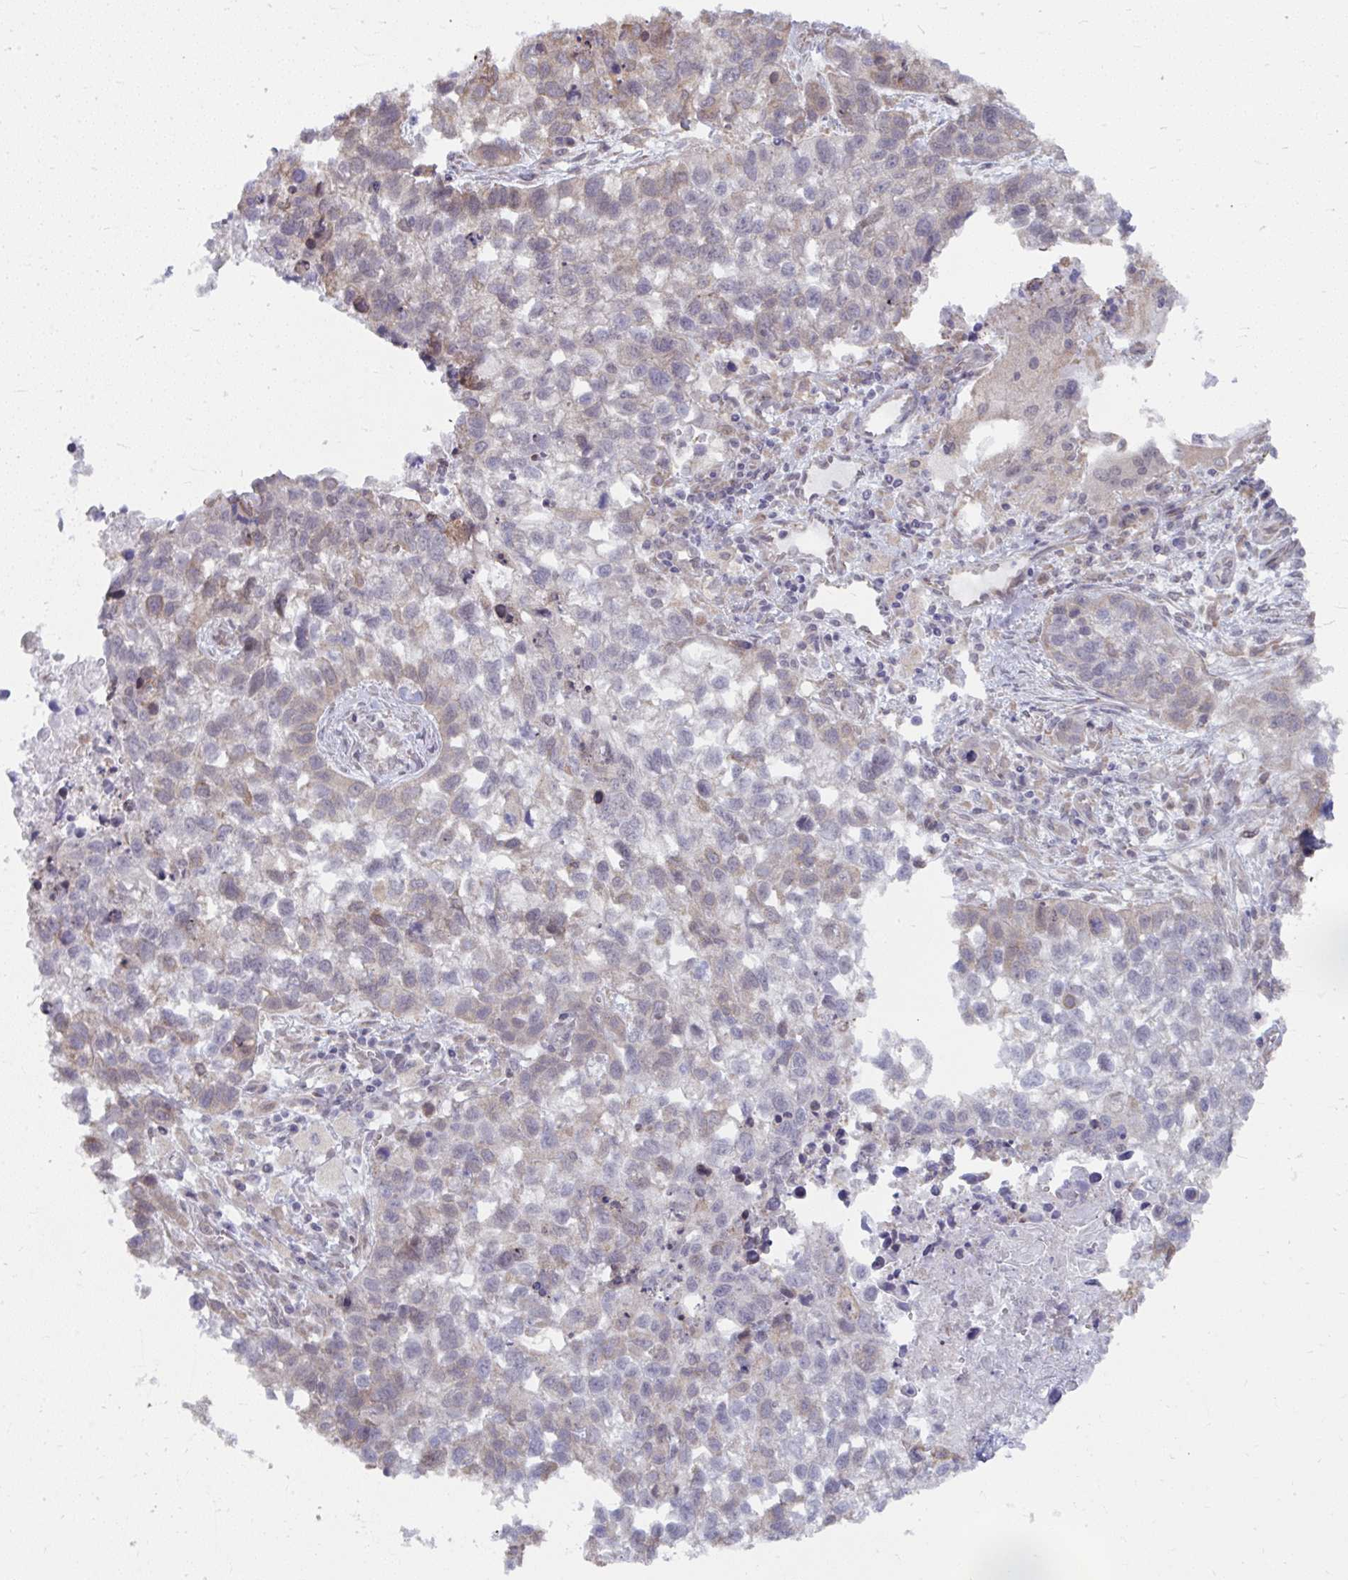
{"staining": {"intensity": "weak", "quantity": "<25%", "location": "cytoplasmic/membranous"}, "tissue": "lung cancer", "cell_type": "Tumor cells", "image_type": "cancer", "snomed": [{"axis": "morphology", "description": "Squamous cell carcinoma, NOS"}, {"axis": "topography", "description": "Lung"}], "caption": "Immunohistochemical staining of lung cancer exhibits no significant staining in tumor cells.", "gene": "NMNAT1", "patient": {"sex": "male", "age": 74}}